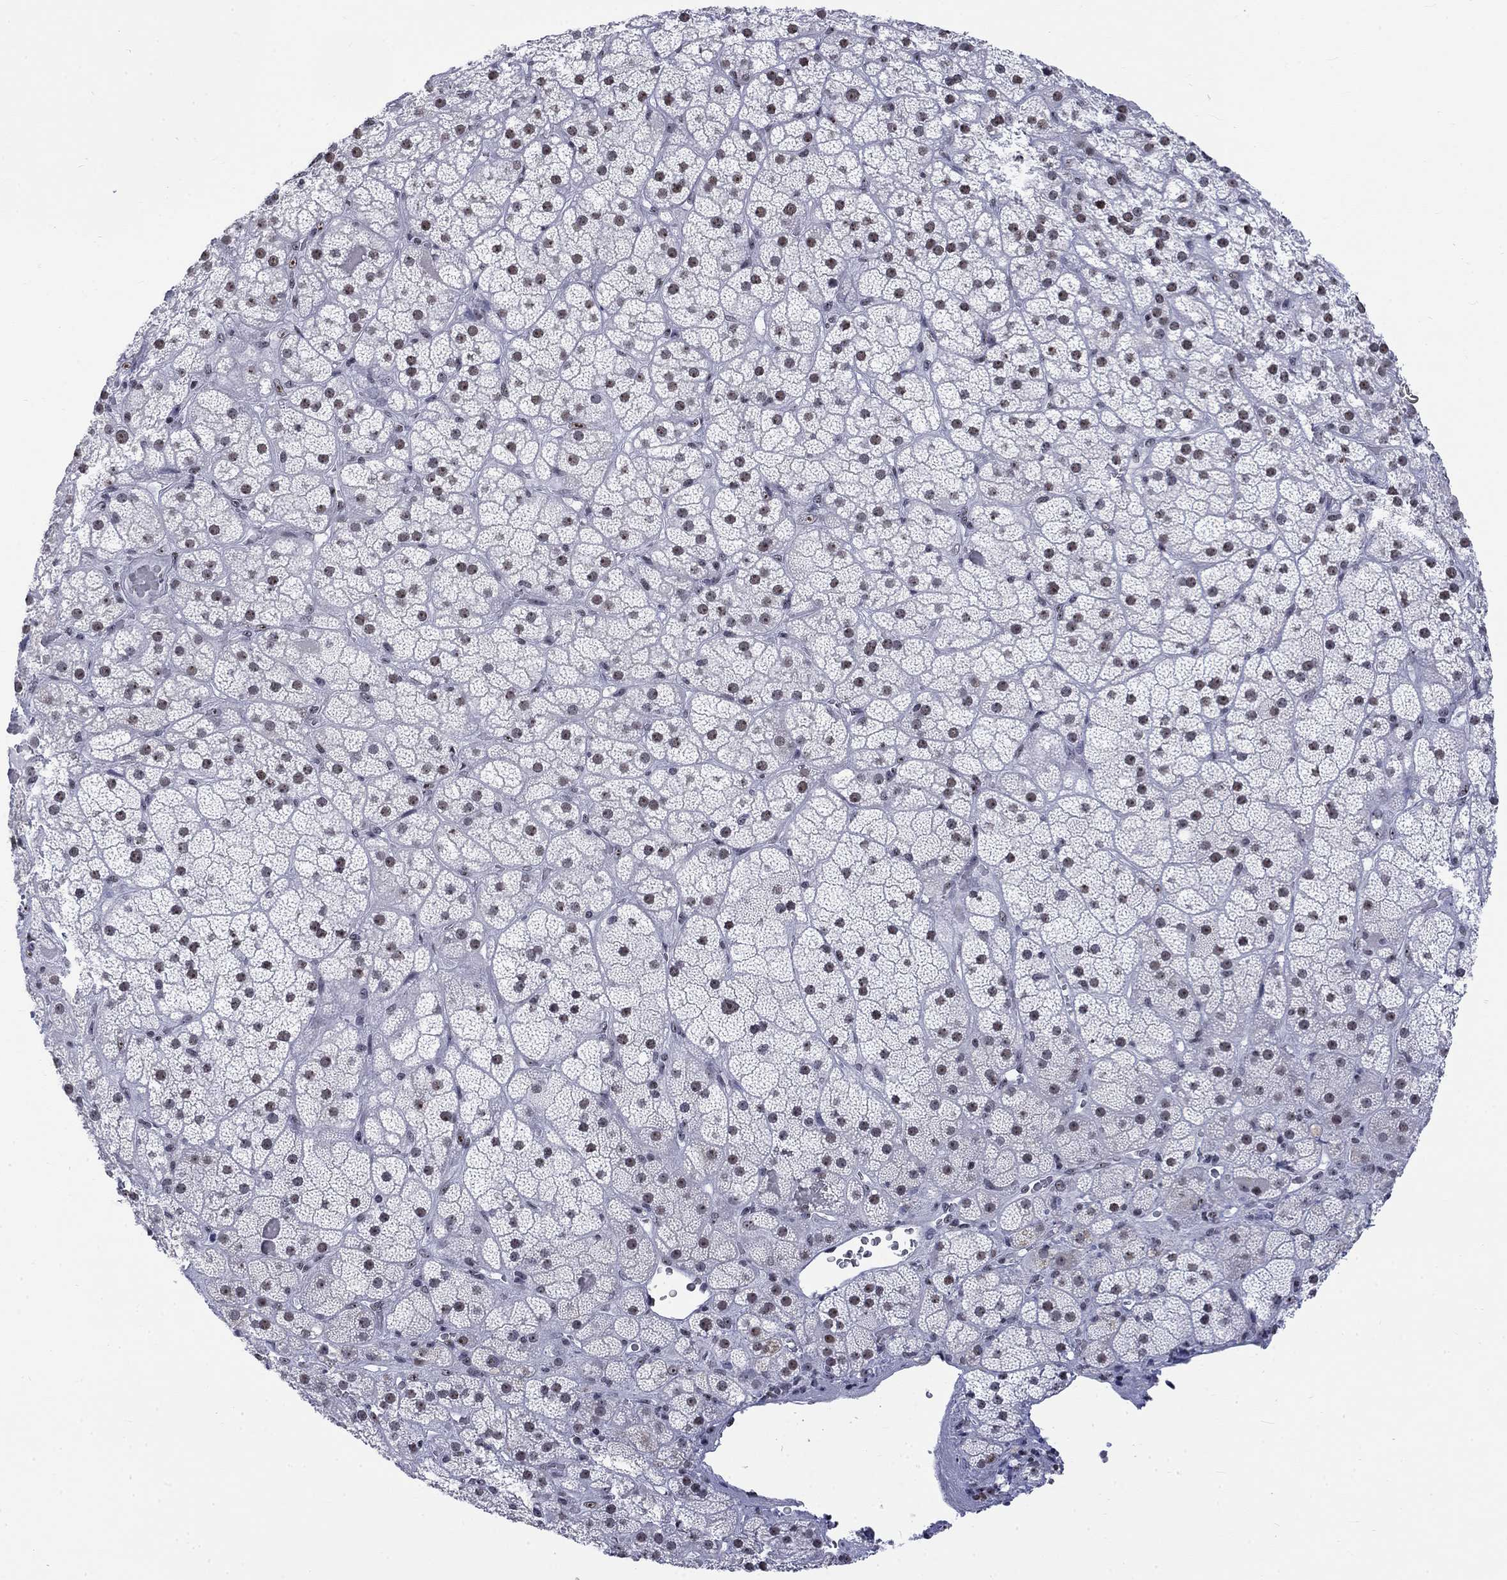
{"staining": {"intensity": "moderate", "quantity": "<25%", "location": "nuclear"}, "tissue": "adrenal gland", "cell_type": "Glandular cells", "image_type": "normal", "snomed": [{"axis": "morphology", "description": "Normal tissue, NOS"}, {"axis": "topography", "description": "Adrenal gland"}], "caption": "The photomicrograph displays a brown stain indicating the presence of a protein in the nuclear of glandular cells in adrenal gland. Immunohistochemistry (ihc) stains the protein in brown and the nuclei are stained blue.", "gene": "CSRNP3", "patient": {"sex": "male", "age": 57}}